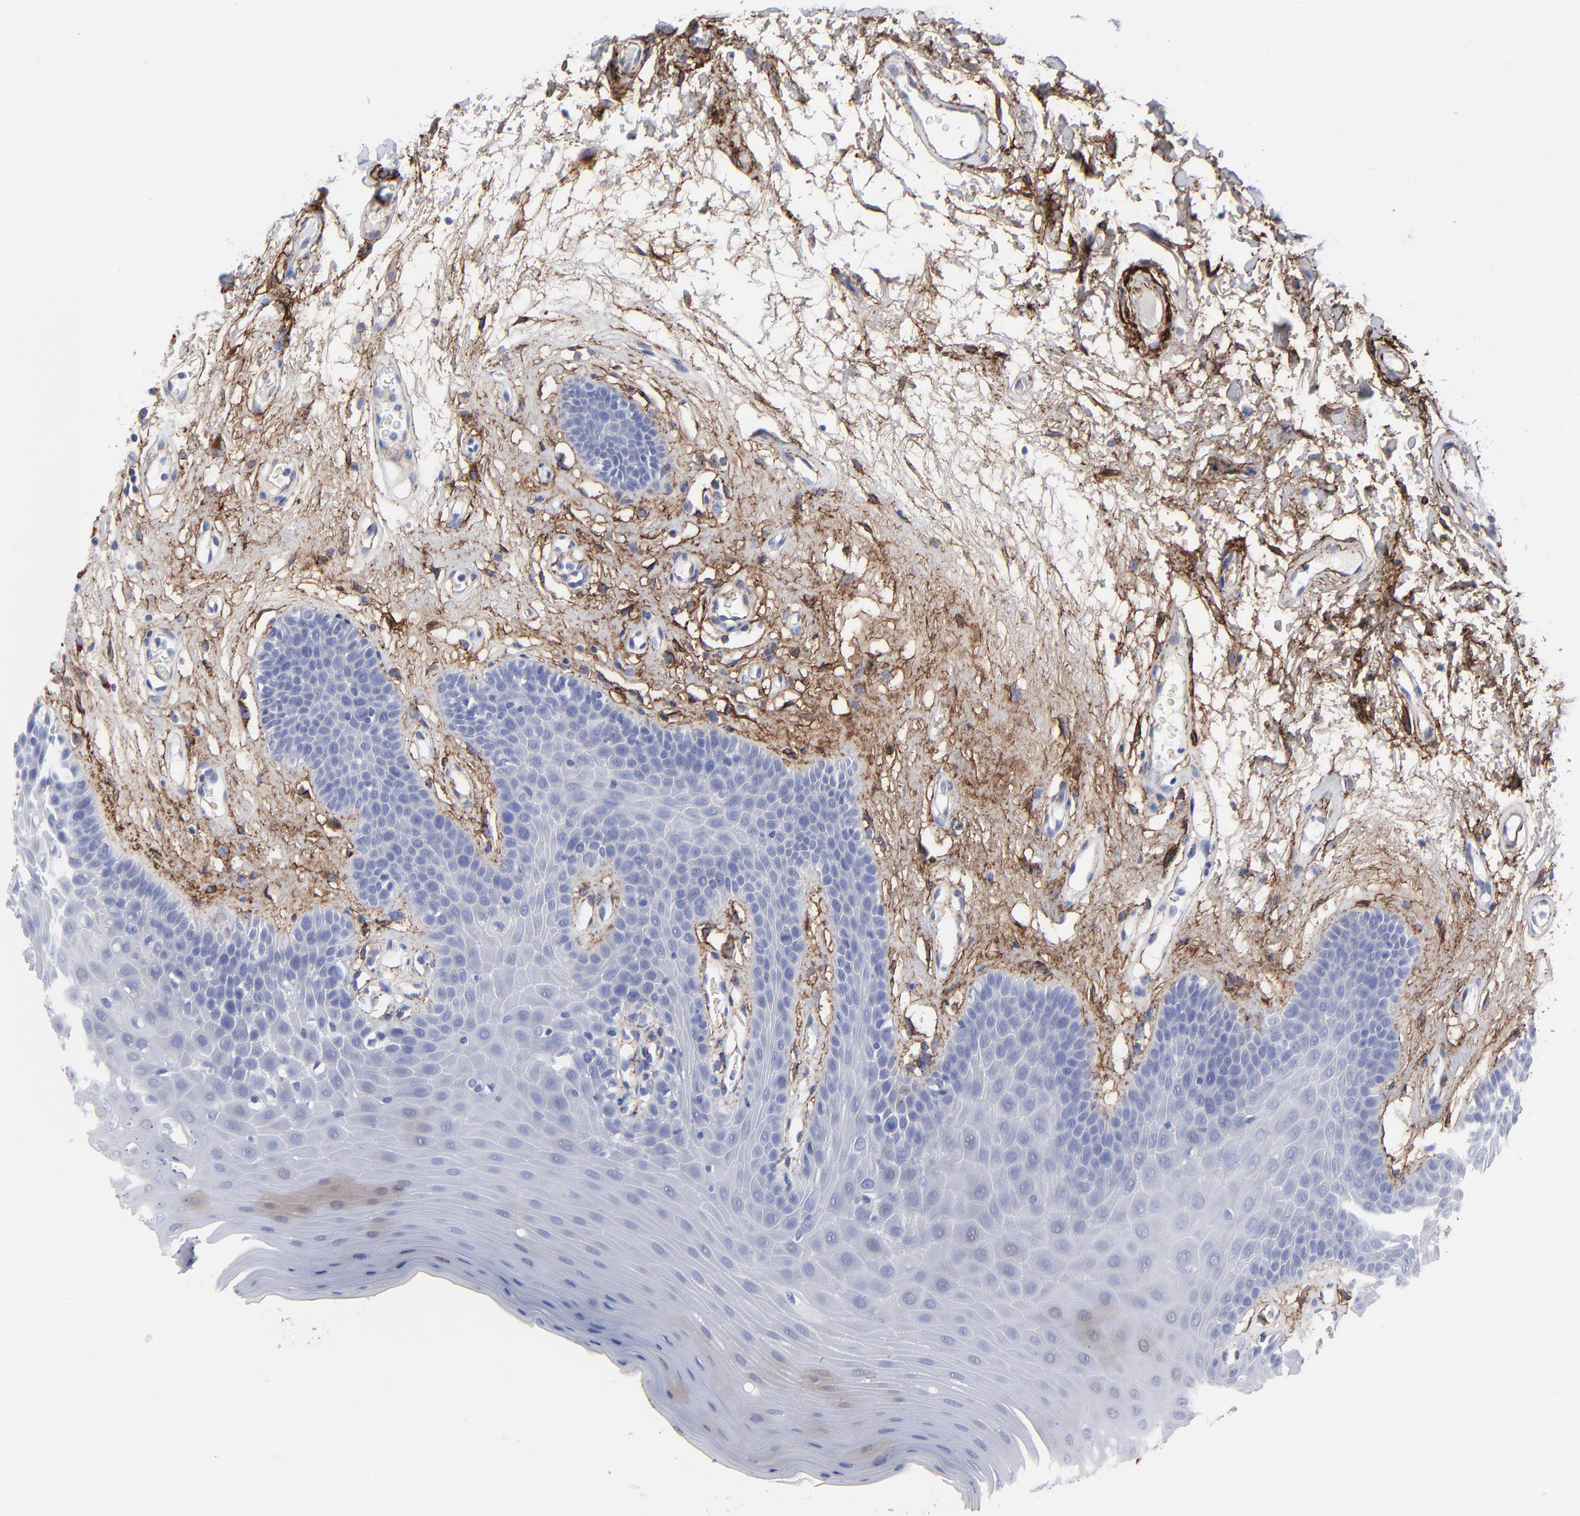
{"staining": {"intensity": "negative", "quantity": "none", "location": "none"}, "tissue": "oral mucosa", "cell_type": "Squamous epithelial cells", "image_type": "normal", "snomed": [{"axis": "morphology", "description": "Normal tissue, NOS"}, {"axis": "morphology", "description": "Squamous cell carcinoma, NOS"}, {"axis": "topography", "description": "Skeletal muscle"}, {"axis": "topography", "description": "Oral tissue"}, {"axis": "topography", "description": "Head-Neck"}], "caption": "A histopathology image of human oral mucosa is negative for staining in squamous epithelial cells. (Stains: DAB (3,3'-diaminobenzidine) IHC with hematoxylin counter stain, Microscopy: brightfield microscopy at high magnification).", "gene": "FBLN2", "patient": {"sex": "male", "age": 71}}